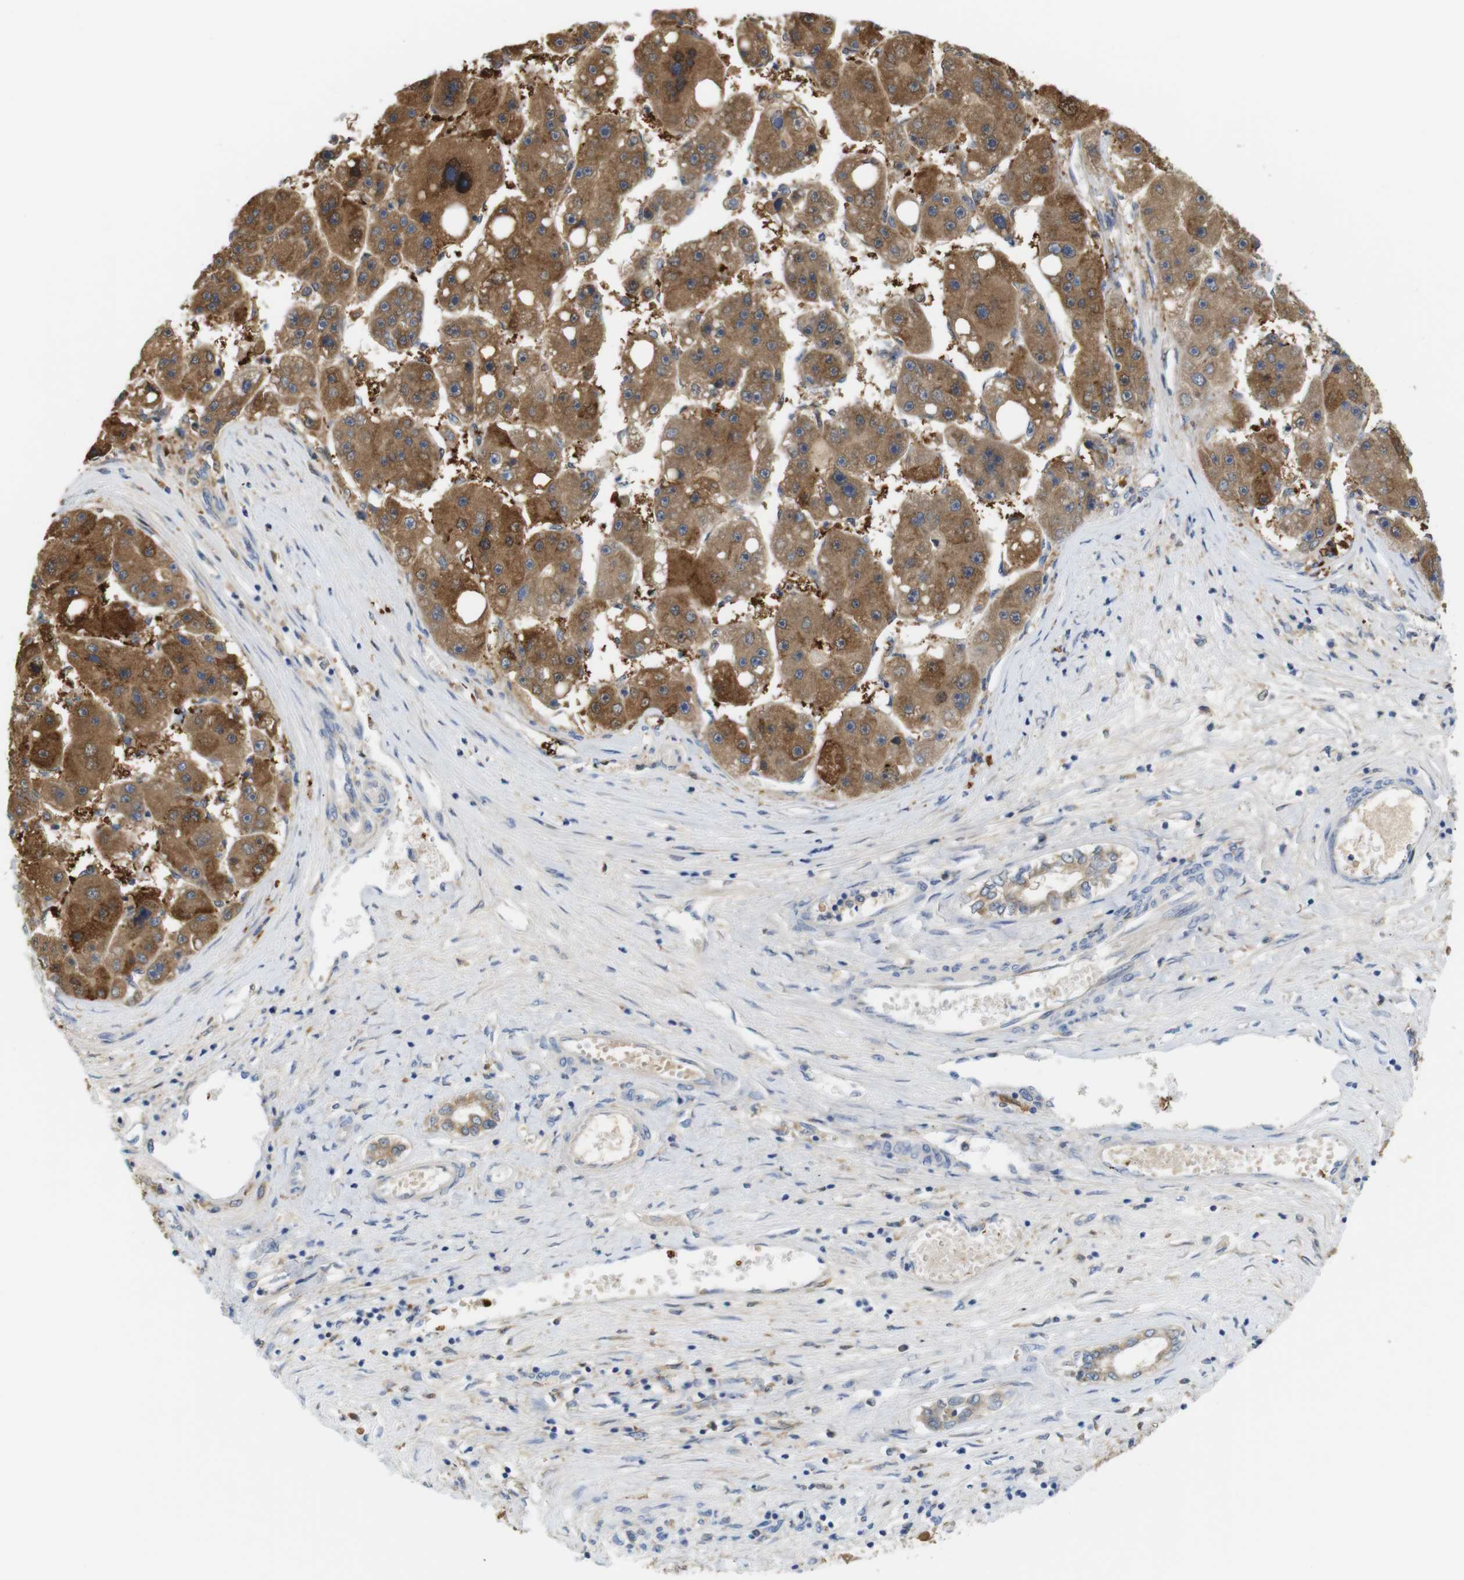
{"staining": {"intensity": "moderate", "quantity": ">75%", "location": "cytoplasmic/membranous"}, "tissue": "liver cancer", "cell_type": "Tumor cells", "image_type": "cancer", "snomed": [{"axis": "morphology", "description": "Carcinoma, Hepatocellular, NOS"}, {"axis": "topography", "description": "Liver"}], "caption": "Tumor cells reveal medium levels of moderate cytoplasmic/membranous staining in approximately >75% of cells in liver cancer (hepatocellular carcinoma).", "gene": "NEBL", "patient": {"sex": "female", "age": 61}}